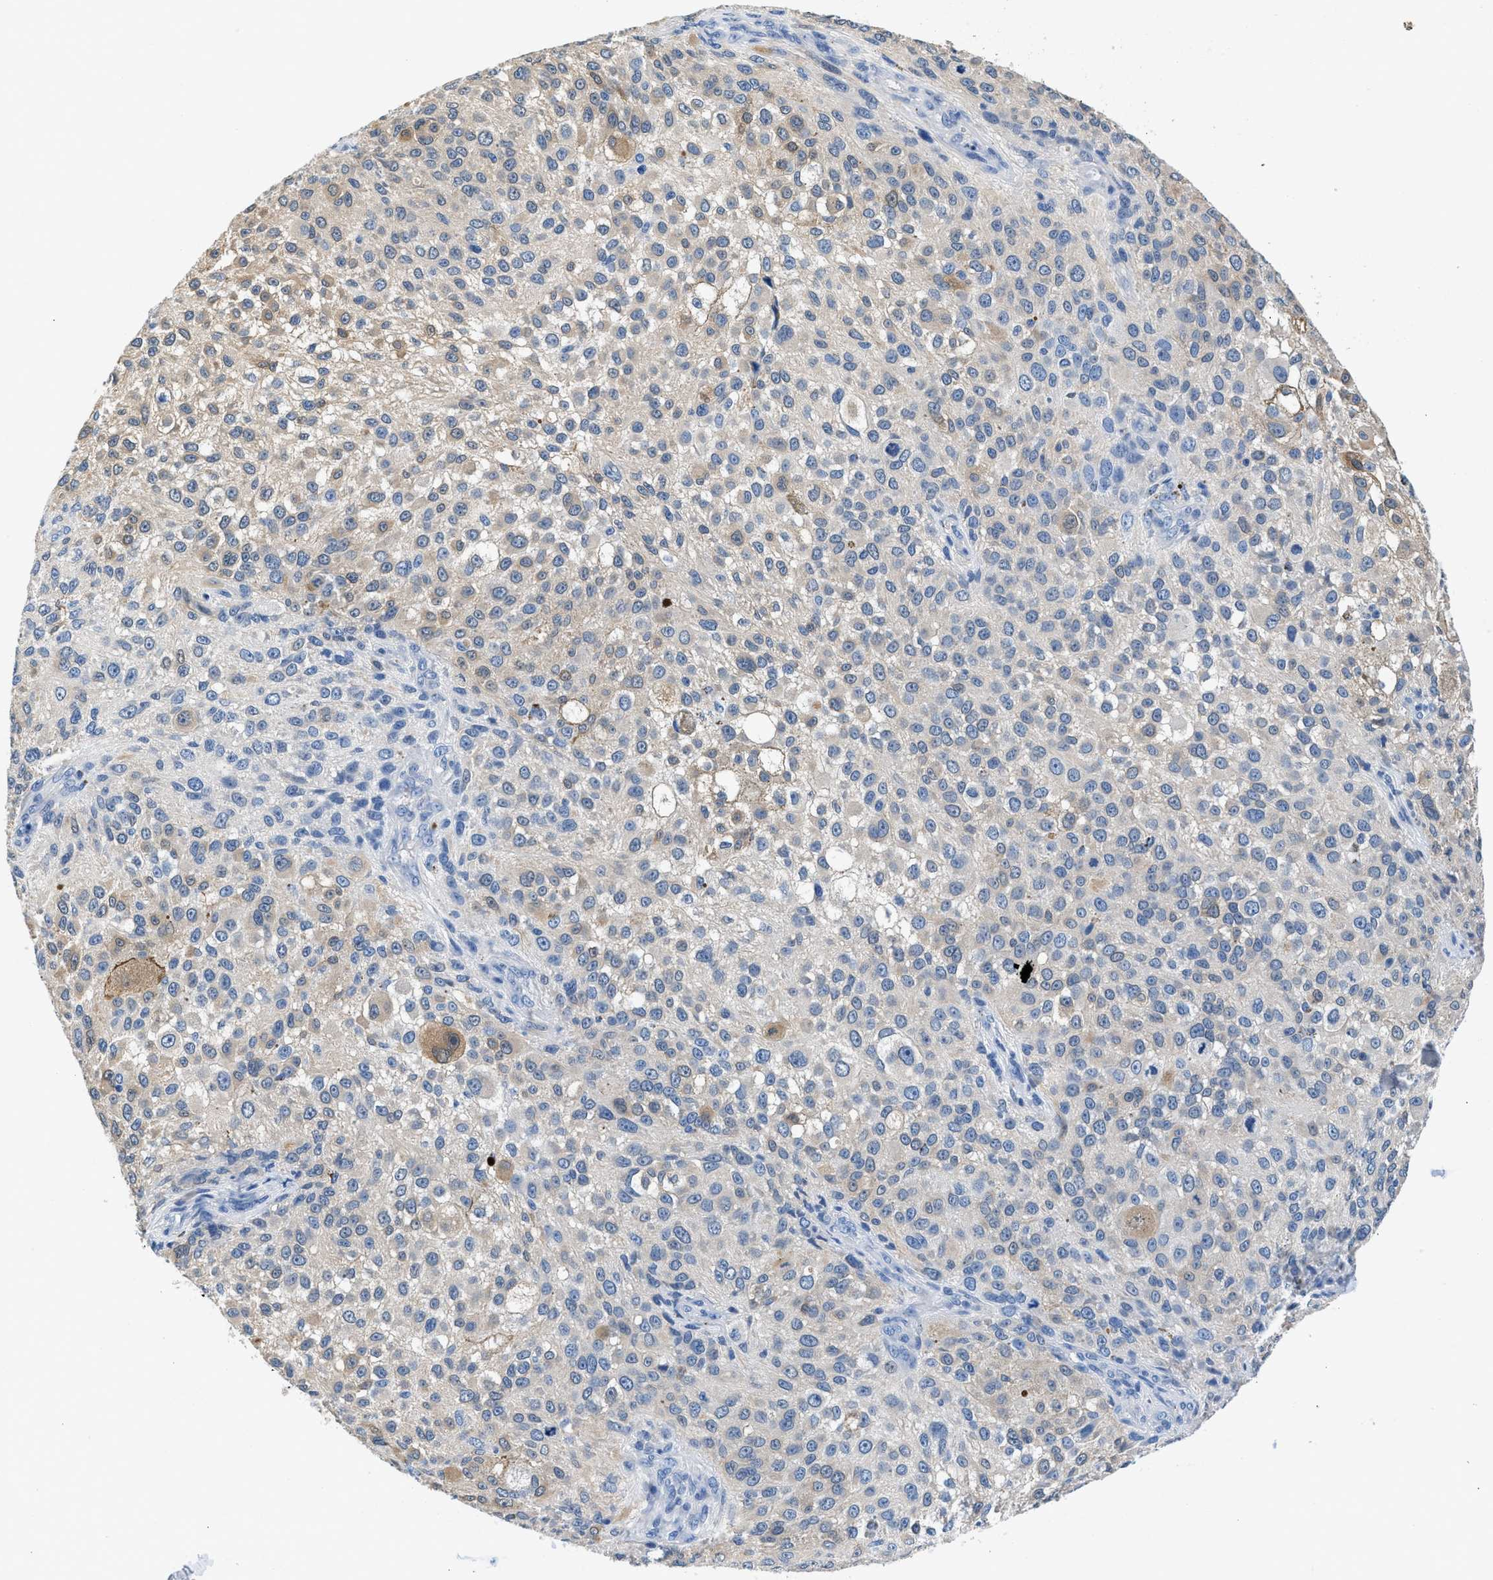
{"staining": {"intensity": "negative", "quantity": "none", "location": "none"}, "tissue": "melanoma", "cell_type": "Tumor cells", "image_type": "cancer", "snomed": [{"axis": "morphology", "description": "Necrosis, NOS"}, {"axis": "morphology", "description": "Malignant melanoma, NOS"}, {"axis": "topography", "description": "Skin"}], "caption": "This is an immunohistochemistry photomicrograph of human malignant melanoma. There is no positivity in tumor cells.", "gene": "FADS6", "patient": {"sex": "female", "age": 87}}